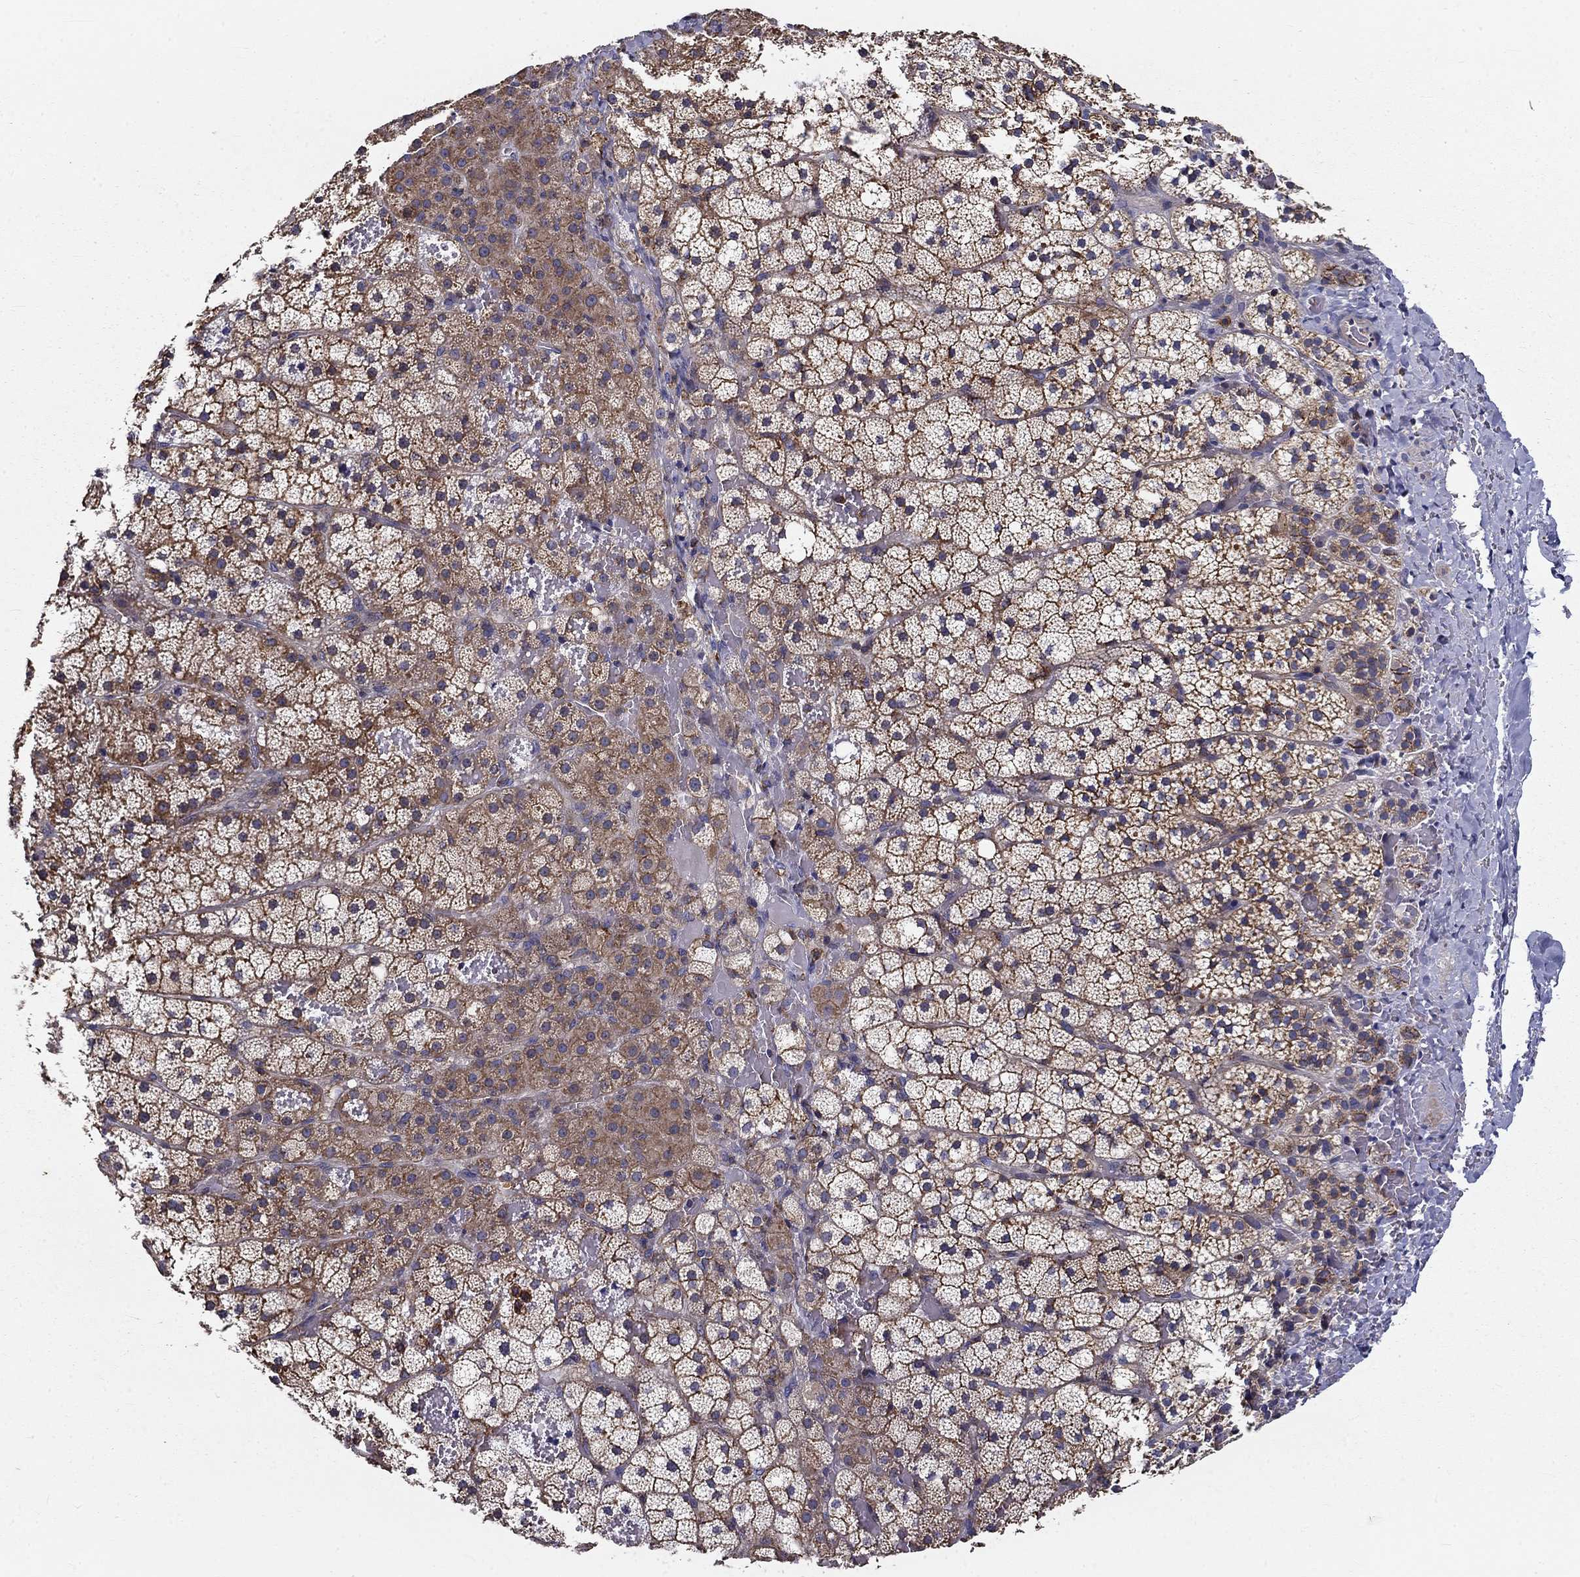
{"staining": {"intensity": "moderate", "quantity": "25%-75%", "location": "cytoplasmic/membranous"}, "tissue": "adrenal gland", "cell_type": "Glandular cells", "image_type": "normal", "snomed": [{"axis": "morphology", "description": "Normal tissue, NOS"}, {"axis": "topography", "description": "Adrenal gland"}], "caption": "This photomicrograph reveals immunohistochemistry (IHC) staining of normal adrenal gland, with medium moderate cytoplasmic/membranous expression in approximately 25%-75% of glandular cells.", "gene": "ALDH4A1", "patient": {"sex": "male", "age": 53}}